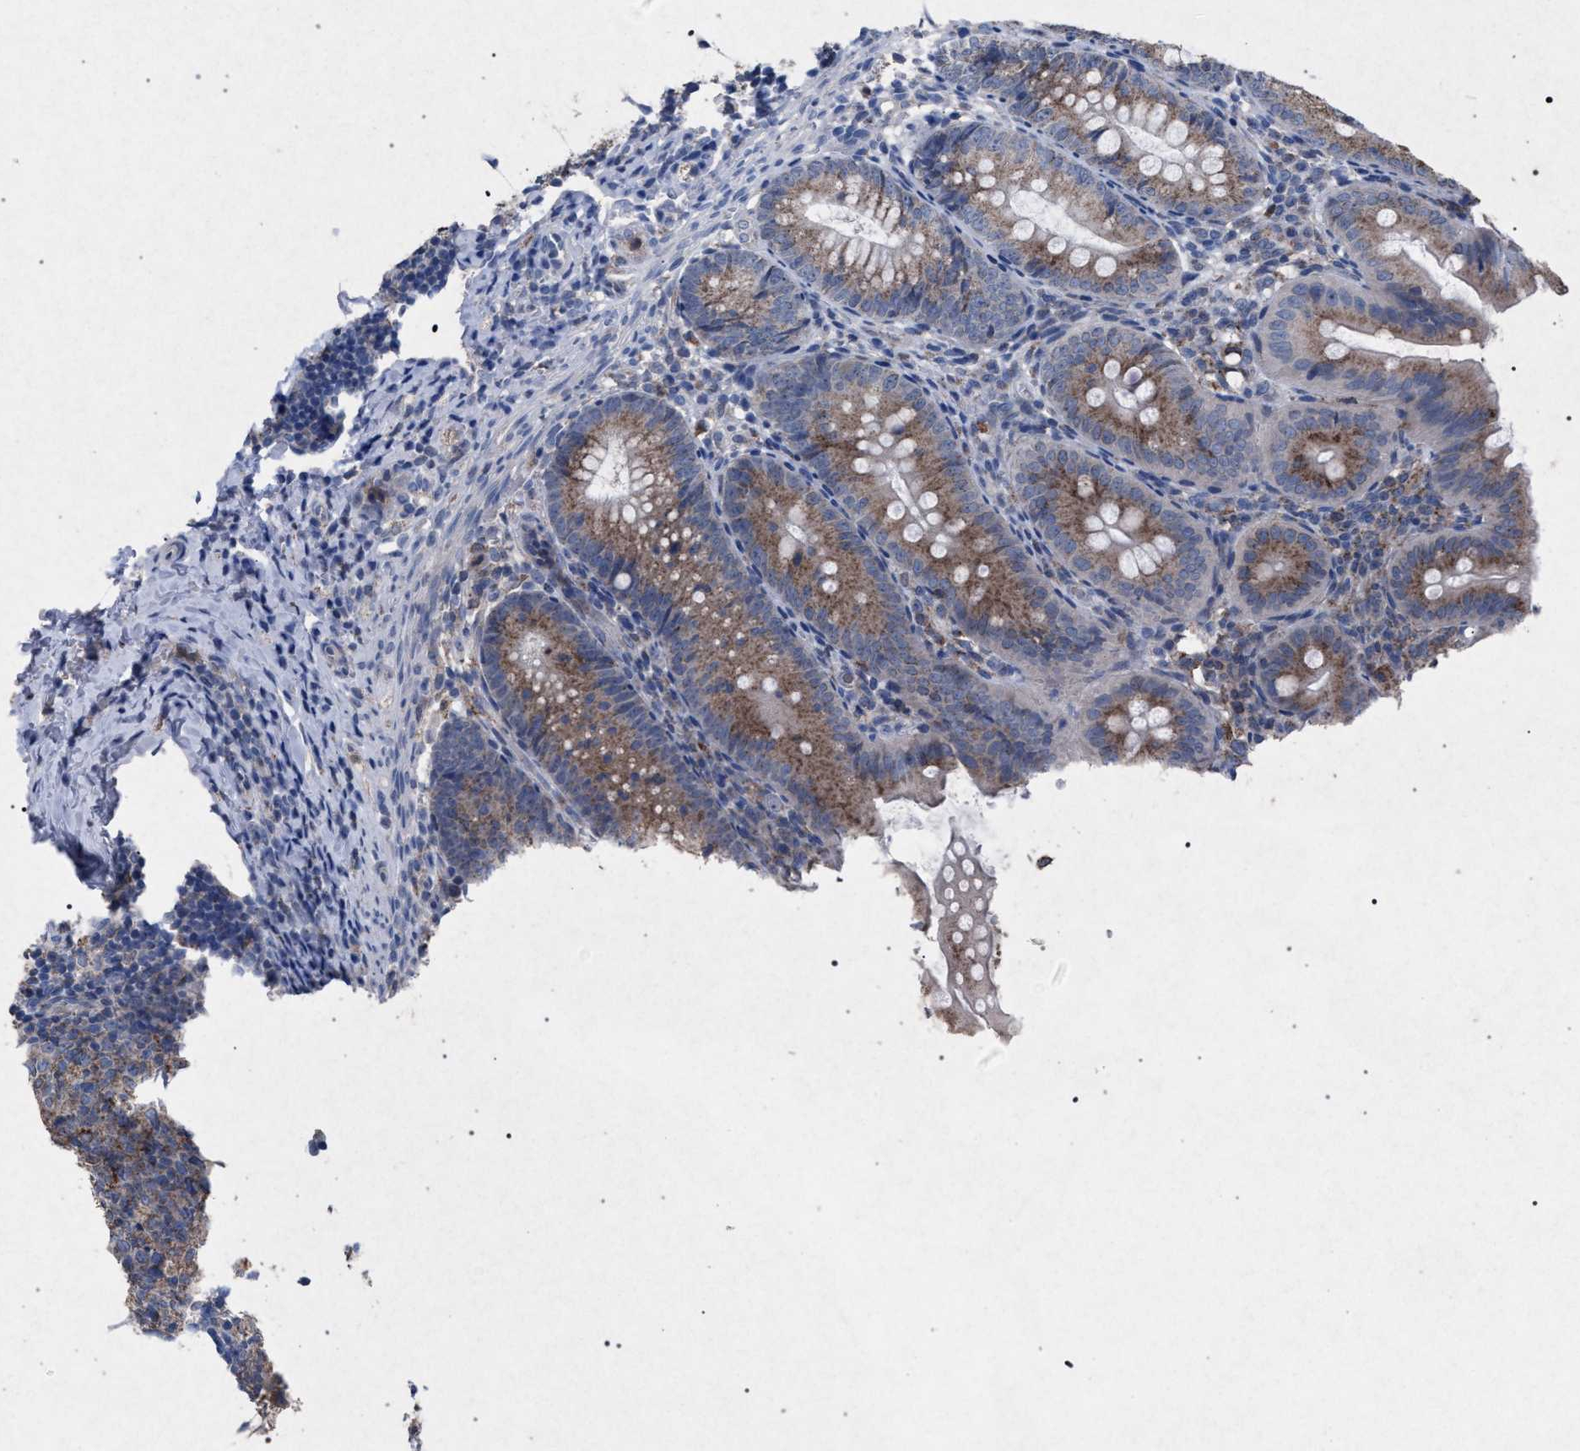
{"staining": {"intensity": "moderate", "quantity": ">75%", "location": "cytoplasmic/membranous"}, "tissue": "appendix", "cell_type": "Glandular cells", "image_type": "normal", "snomed": [{"axis": "morphology", "description": "Normal tissue, NOS"}, {"axis": "topography", "description": "Appendix"}], "caption": "Human appendix stained for a protein (brown) shows moderate cytoplasmic/membranous positive positivity in about >75% of glandular cells.", "gene": "HSD17B4", "patient": {"sex": "male", "age": 1}}